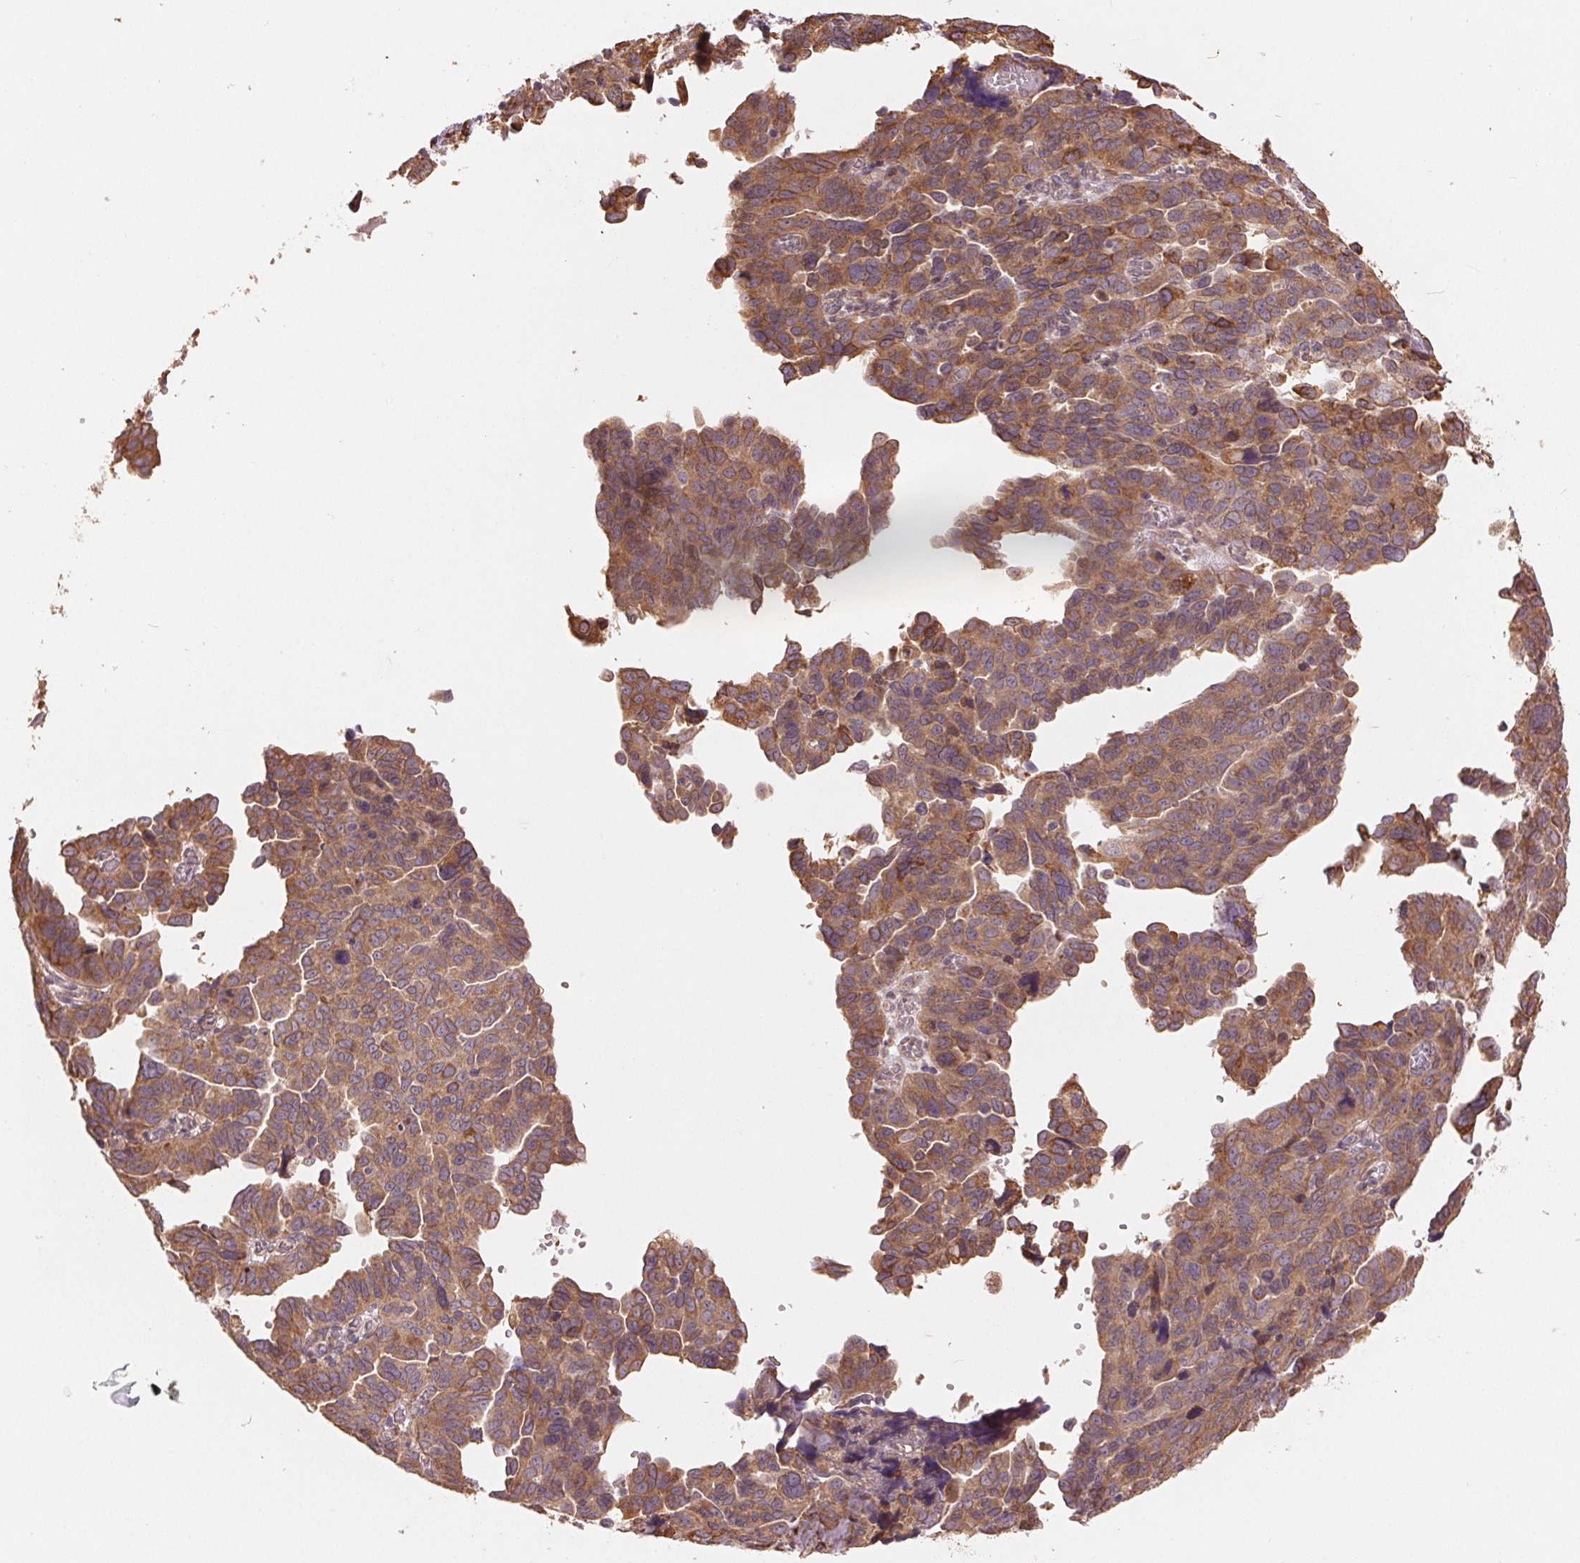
{"staining": {"intensity": "weak", "quantity": ">75%", "location": "cytoplasmic/membranous"}, "tissue": "ovarian cancer", "cell_type": "Tumor cells", "image_type": "cancer", "snomed": [{"axis": "morphology", "description": "Cystadenocarcinoma, serous, NOS"}, {"axis": "topography", "description": "Ovary"}], "caption": "Immunohistochemistry (IHC) micrograph of neoplastic tissue: ovarian cancer stained using IHC exhibits low levels of weak protein expression localized specifically in the cytoplasmic/membranous of tumor cells, appearing as a cytoplasmic/membranous brown color.", "gene": "SLC20A1", "patient": {"sex": "female", "age": 64}}